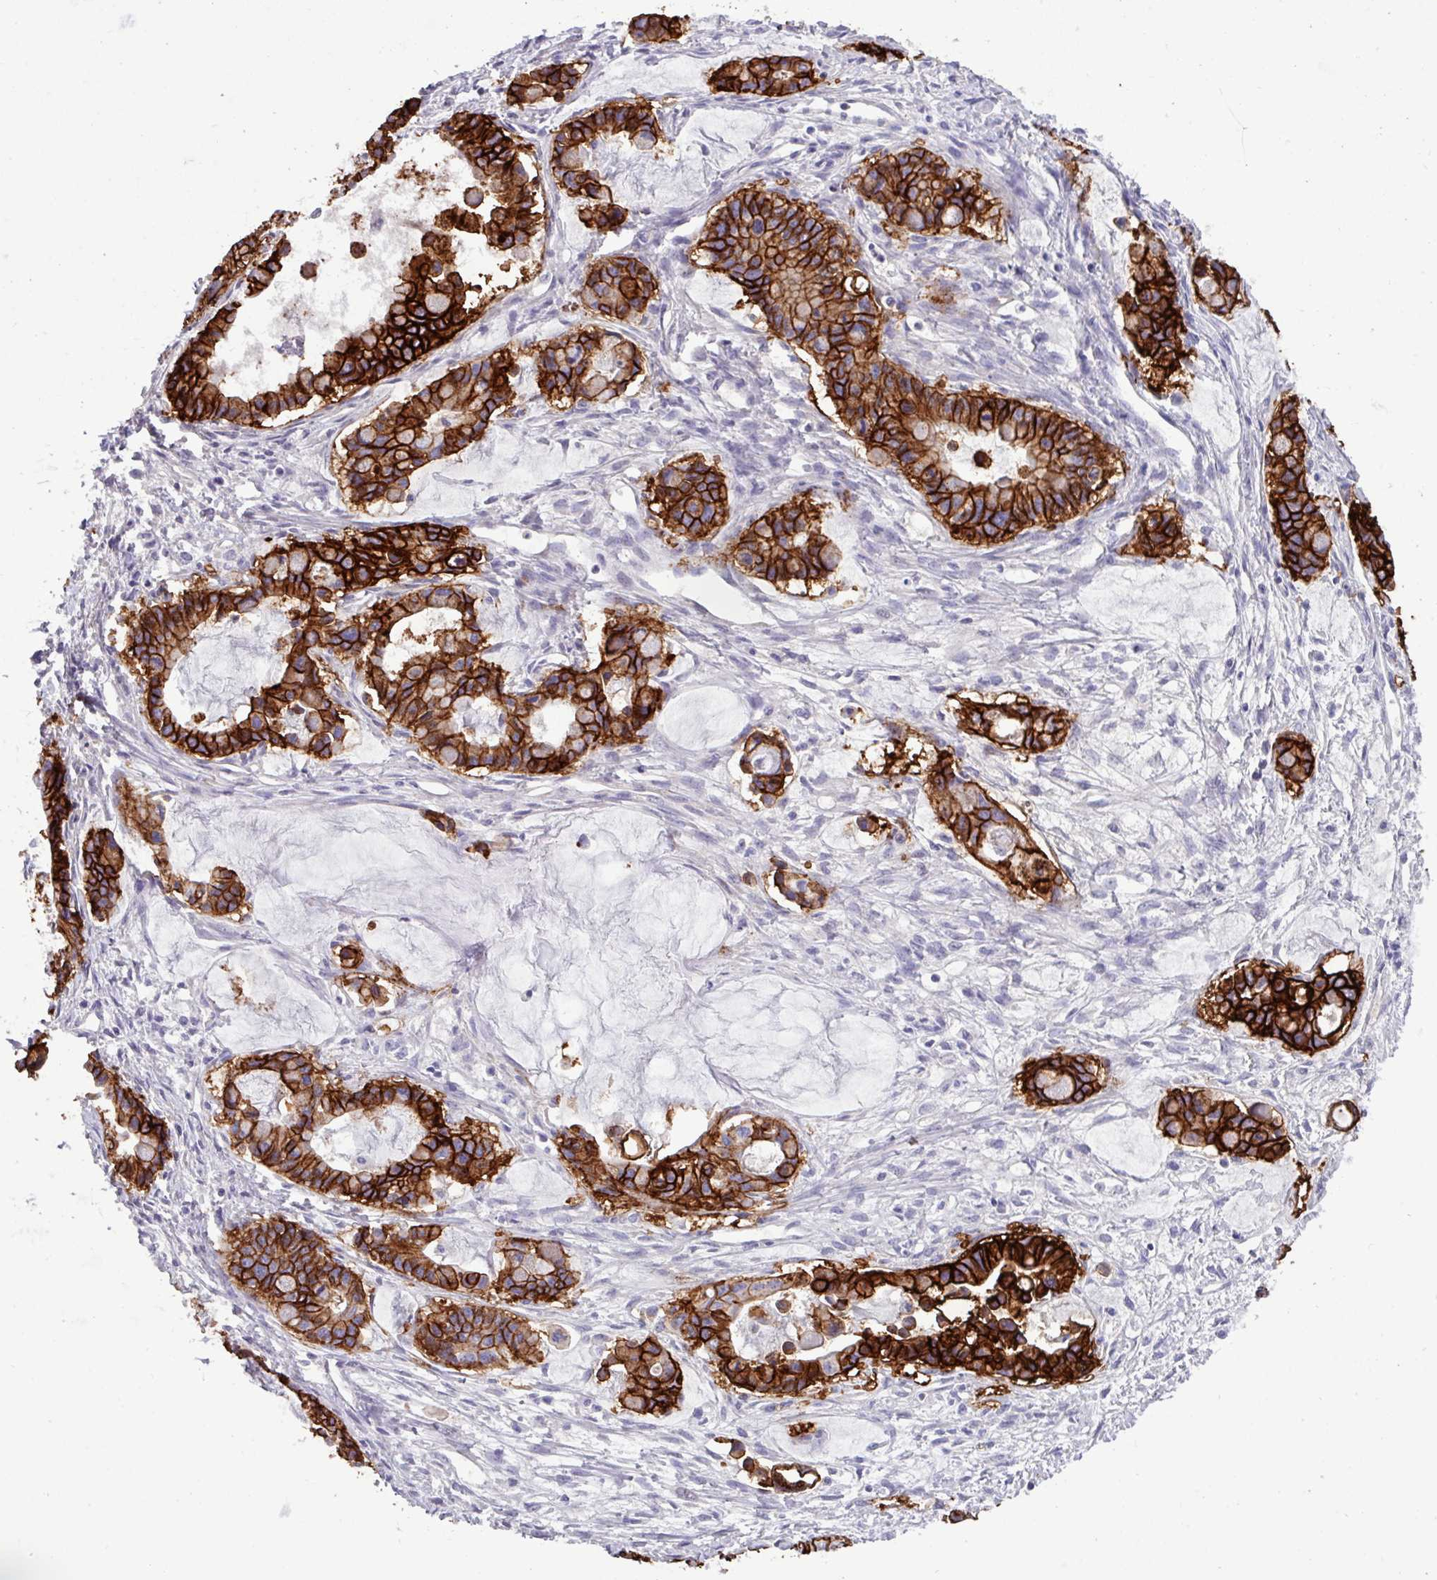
{"staining": {"intensity": "strong", "quantity": ">75%", "location": "cytoplasmic/membranous"}, "tissue": "ovarian cancer", "cell_type": "Tumor cells", "image_type": "cancer", "snomed": [{"axis": "morphology", "description": "Cystadenocarcinoma, mucinous, NOS"}, {"axis": "topography", "description": "Ovary"}], "caption": "Tumor cells reveal high levels of strong cytoplasmic/membranous positivity in about >75% of cells in ovarian mucinous cystadenocarcinoma. Using DAB (brown) and hematoxylin (blue) stains, captured at high magnification using brightfield microscopy.", "gene": "EPCAM", "patient": {"sex": "female", "age": 63}}